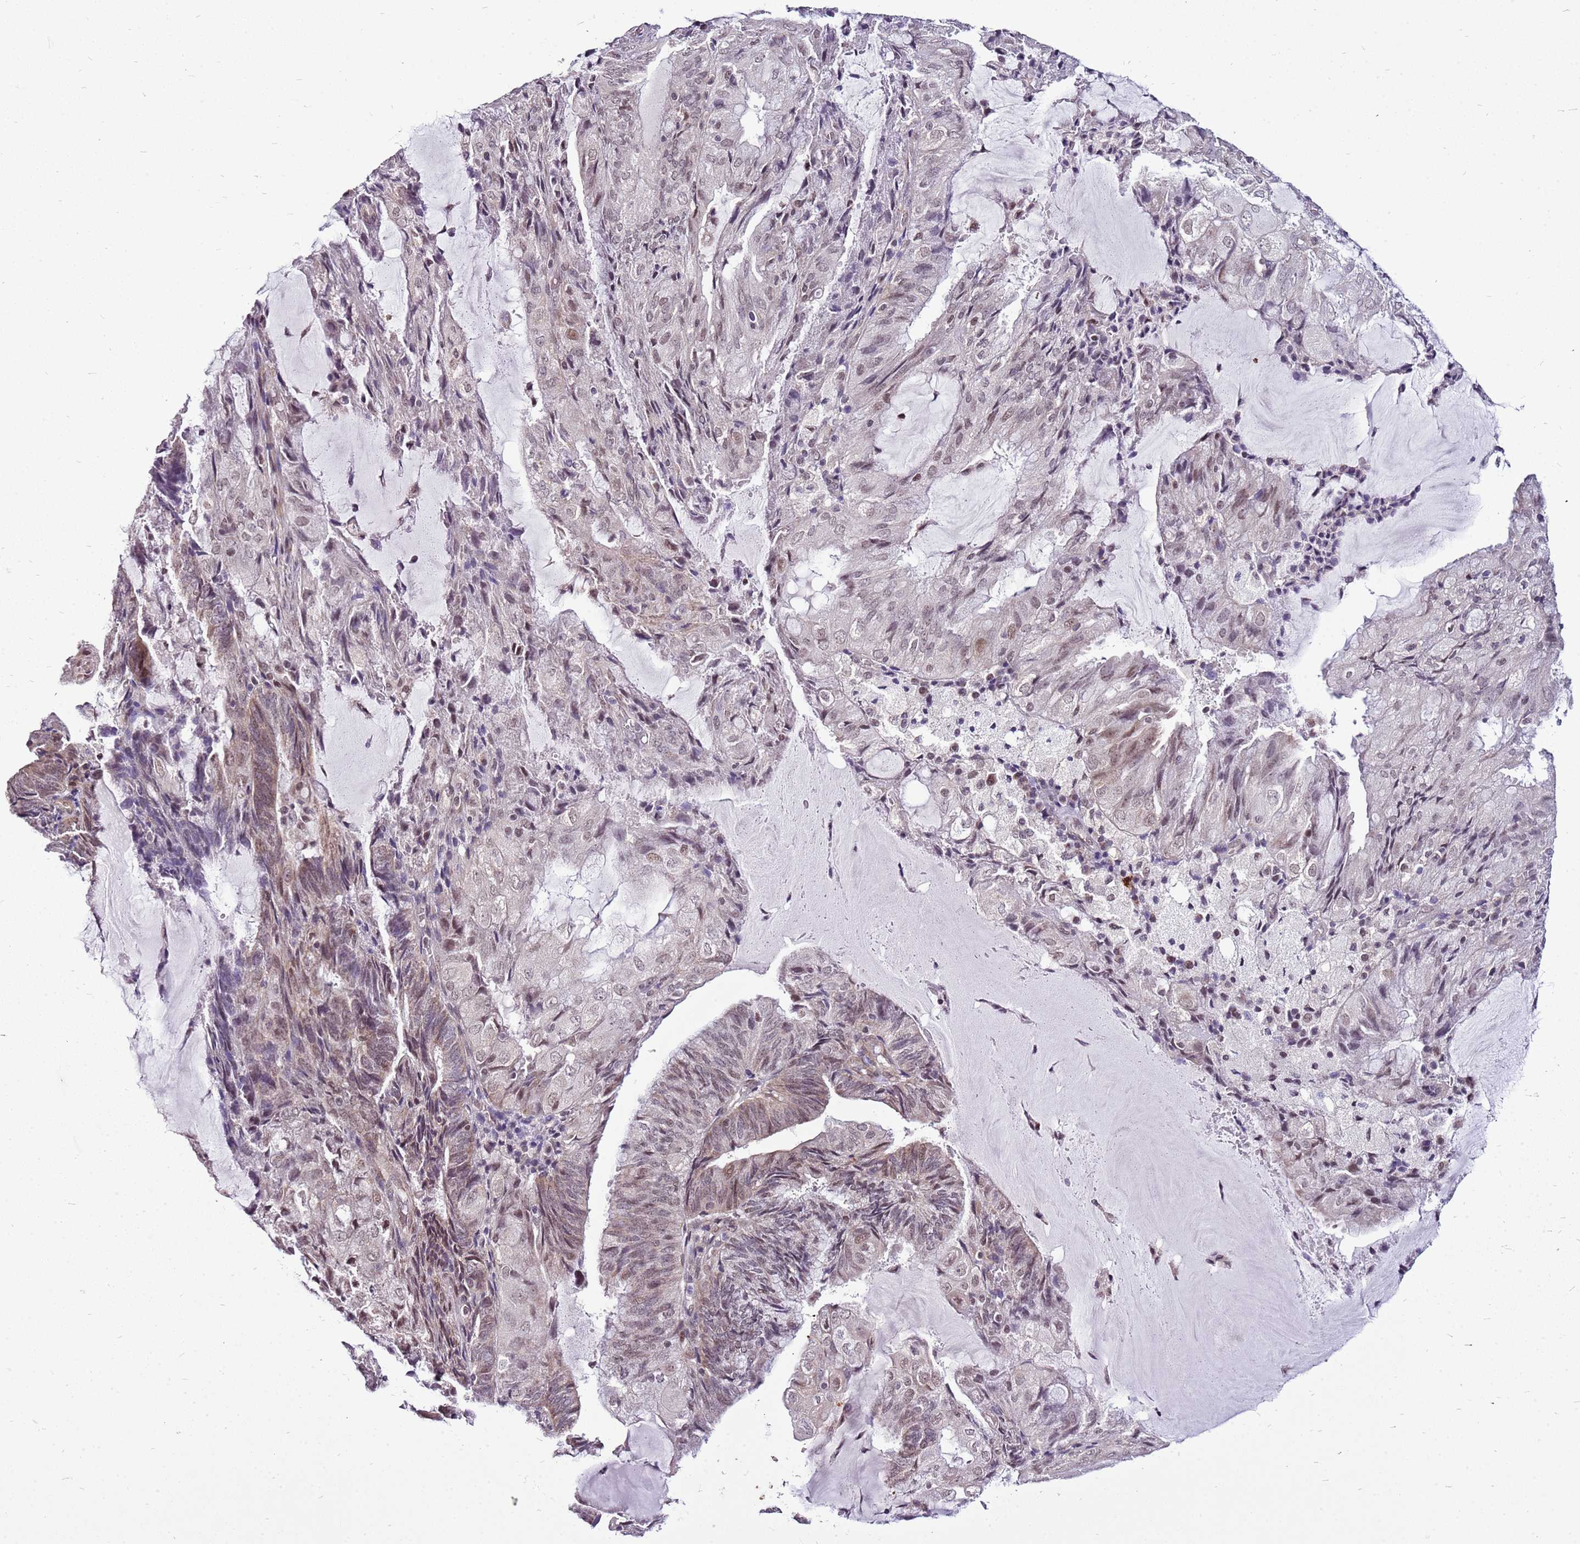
{"staining": {"intensity": "weak", "quantity": "25%-75%", "location": "nuclear"}, "tissue": "endometrial cancer", "cell_type": "Tumor cells", "image_type": "cancer", "snomed": [{"axis": "morphology", "description": "Adenocarcinoma, NOS"}, {"axis": "topography", "description": "Endometrium"}], "caption": "Immunohistochemistry staining of endometrial adenocarcinoma, which exhibits low levels of weak nuclear expression in approximately 25%-75% of tumor cells indicating weak nuclear protein expression. The staining was performed using DAB (3,3'-diaminobenzidine) (brown) for protein detection and nuclei were counterstained in hematoxylin (blue).", "gene": "CCDC166", "patient": {"sex": "female", "age": 81}}